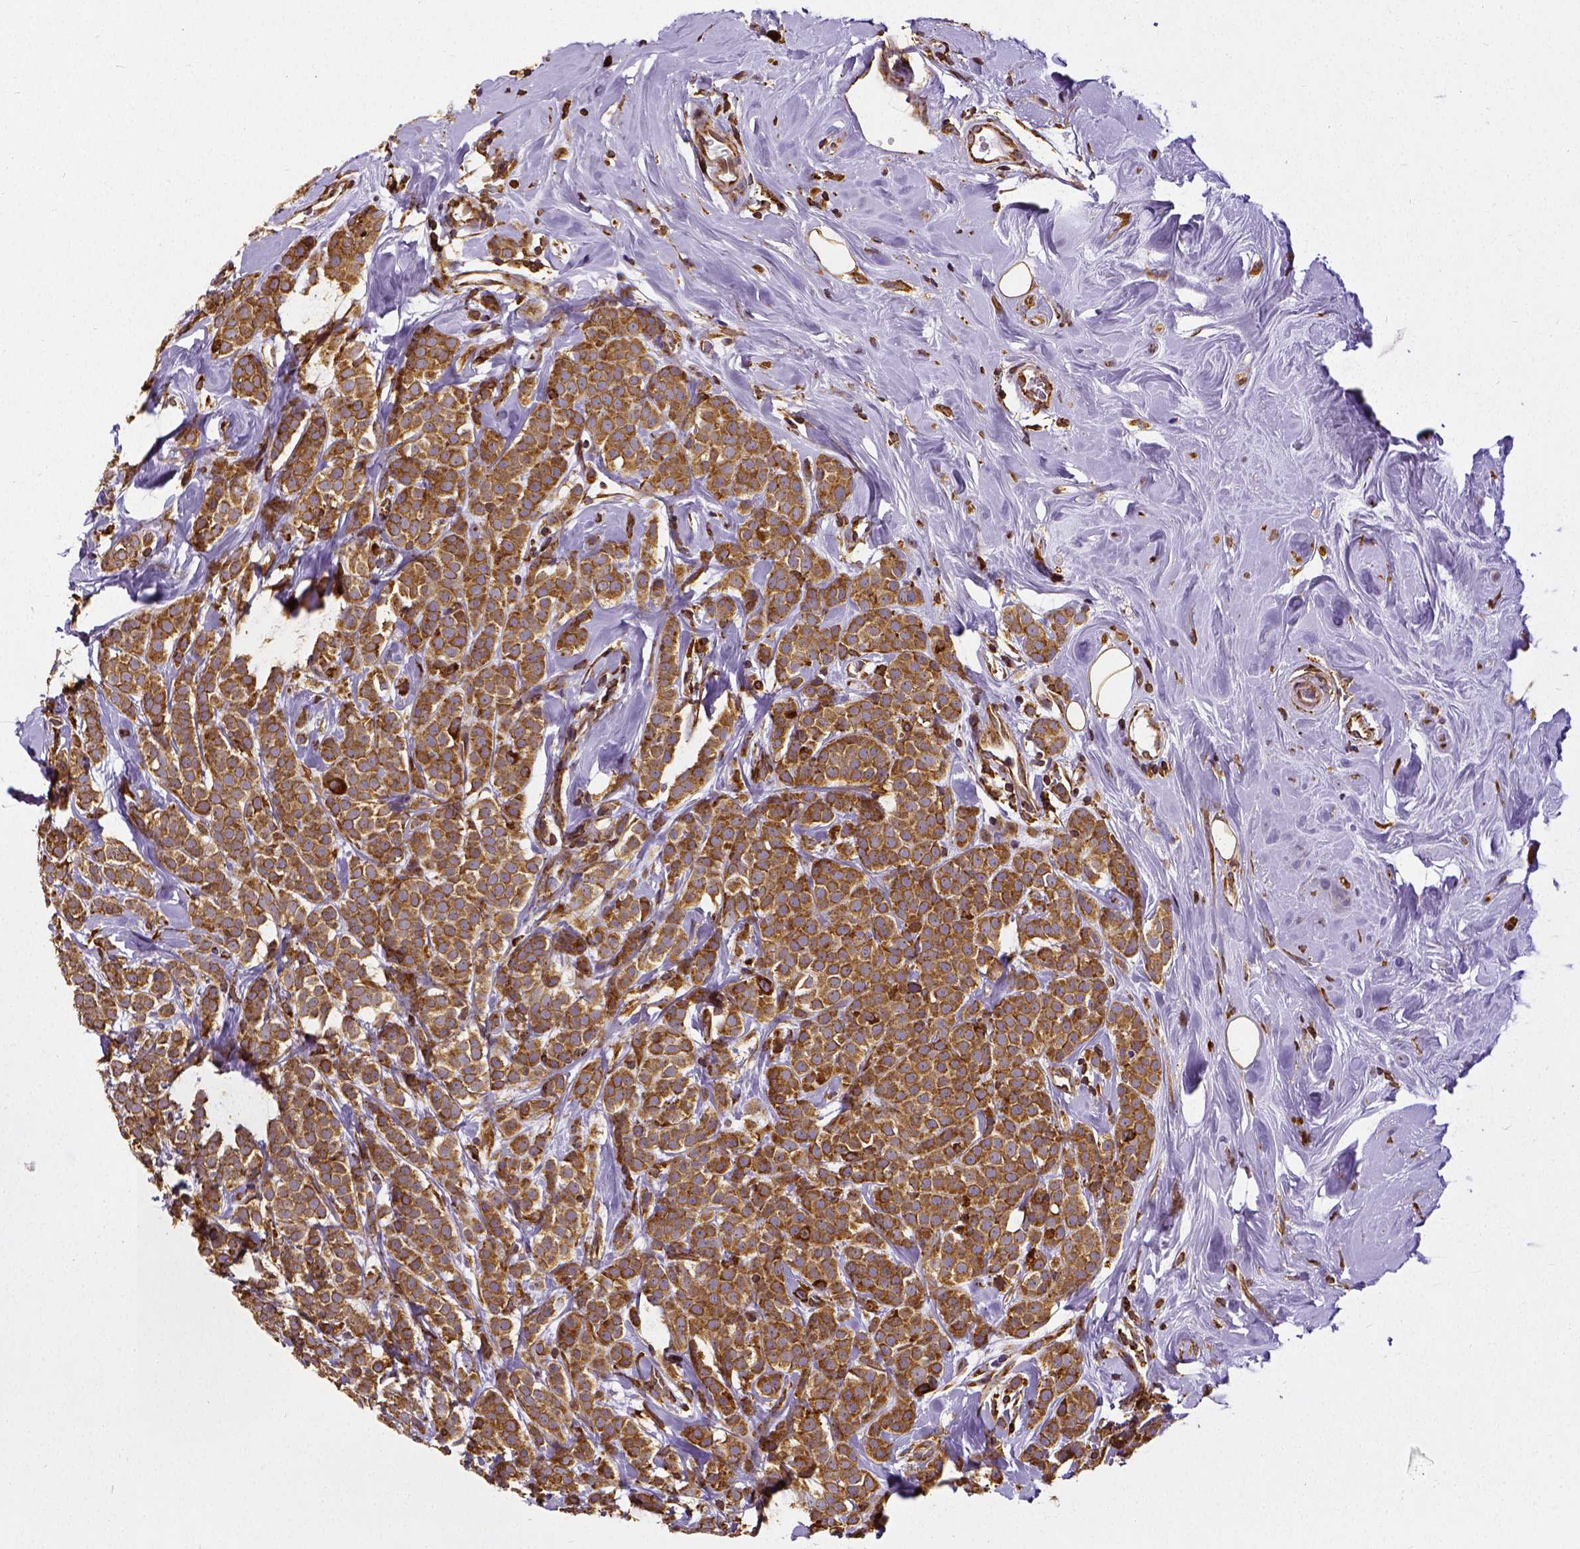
{"staining": {"intensity": "strong", "quantity": ">75%", "location": "cytoplasmic/membranous"}, "tissue": "breast cancer", "cell_type": "Tumor cells", "image_type": "cancer", "snomed": [{"axis": "morphology", "description": "Lobular carcinoma"}, {"axis": "topography", "description": "Breast"}], "caption": "An image showing strong cytoplasmic/membranous expression in approximately >75% of tumor cells in lobular carcinoma (breast), as visualized by brown immunohistochemical staining.", "gene": "MTDH", "patient": {"sex": "female", "age": 49}}